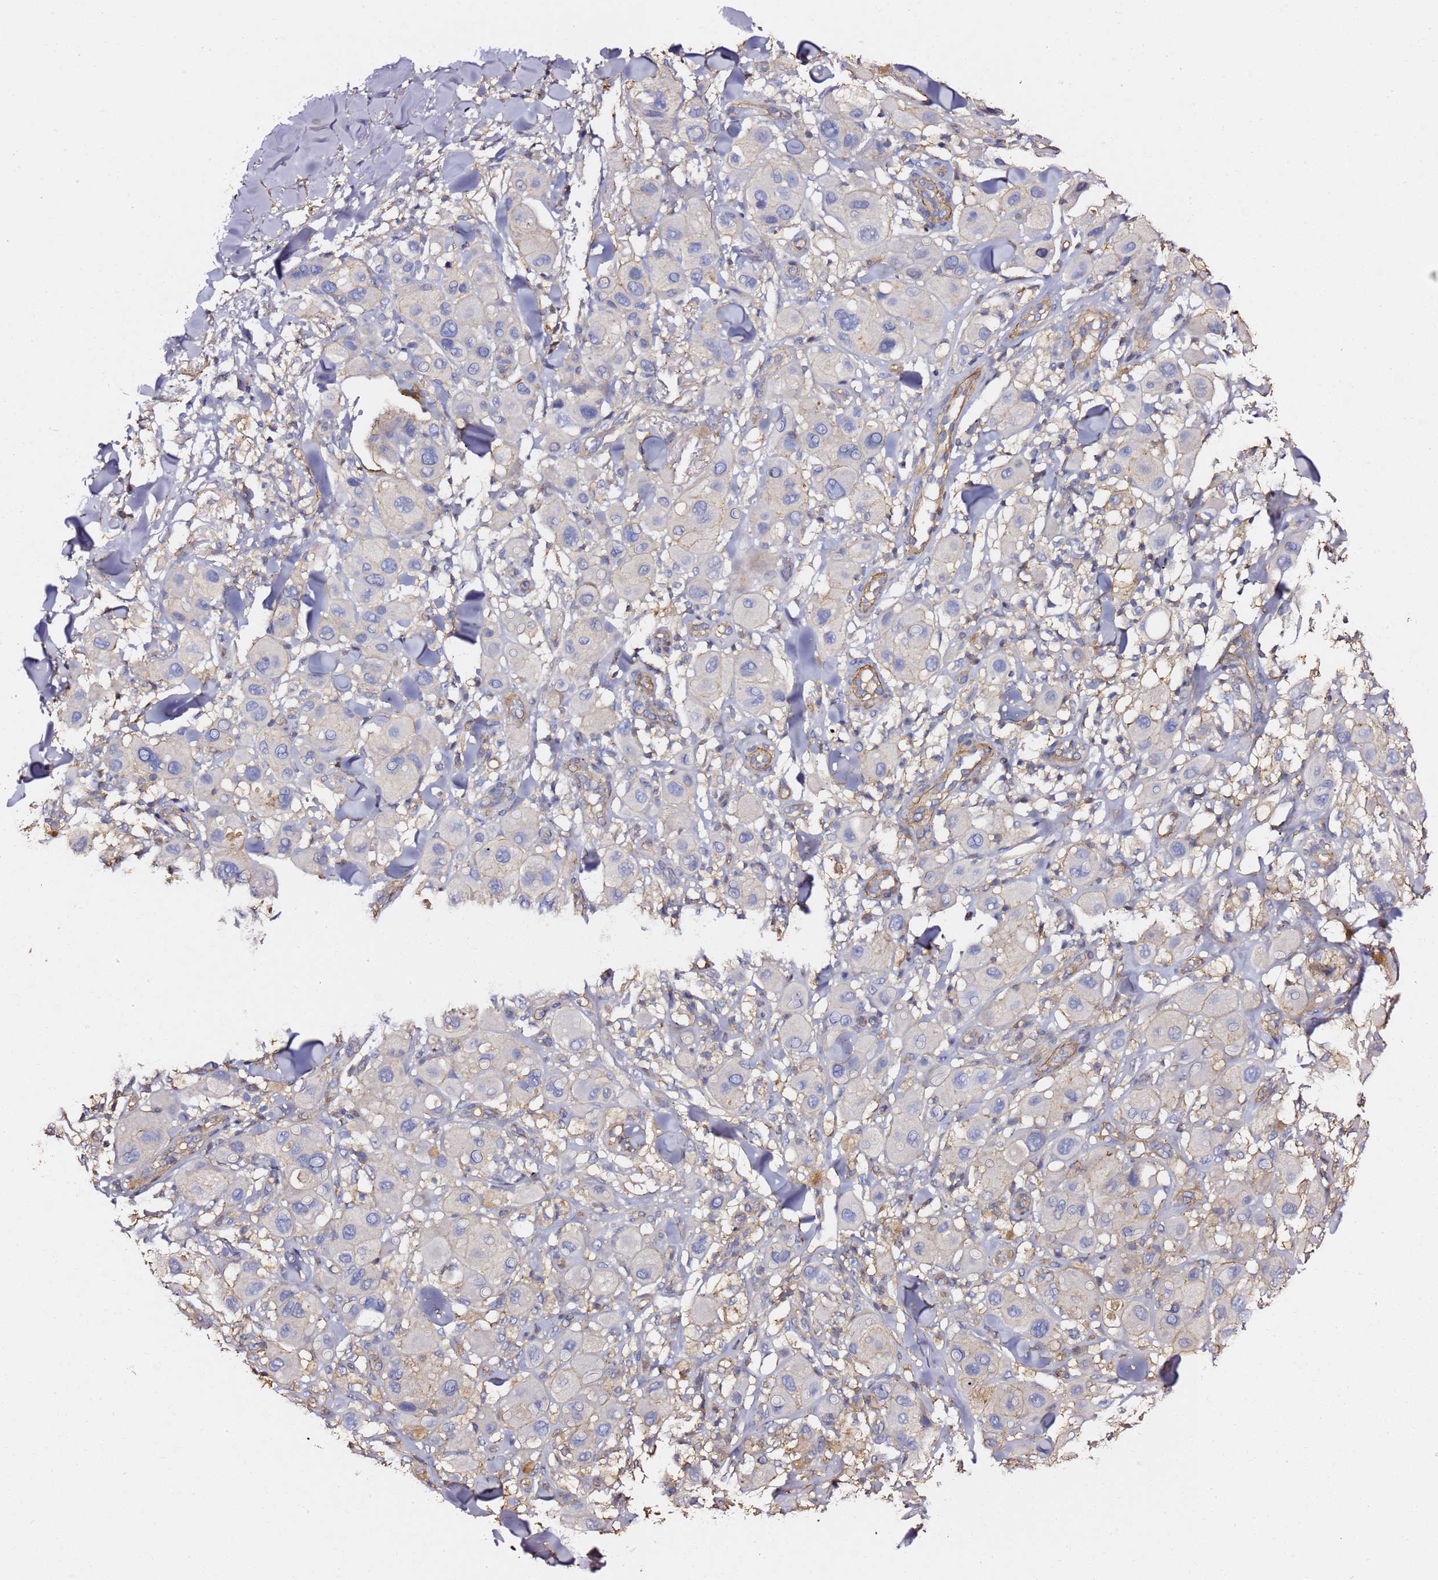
{"staining": {"intensity": "negative", "quantity": "none", "location": "none"}, "tissue": "melanoma", "cell_type": "Tumor cells", "image_type": "cancer", "snomed": [{"axis": "morphology", "description": "Malignant melanoma, Metastatic site"}, {"axis": "topography", "description": "Skin"}], "caption": "This micrograph is of melanoma stained with immunohistochemistry (IHC) to label a protein in brown with the nuclei are counter-stained blue. There is no staining in tumor cells. (DAB (3,3'-diaminobenzidine) immunohistochemistry (IHC), high magnification).", "gene": "ZFP36L2", "patient": {"sex": "male", "age": 41}}